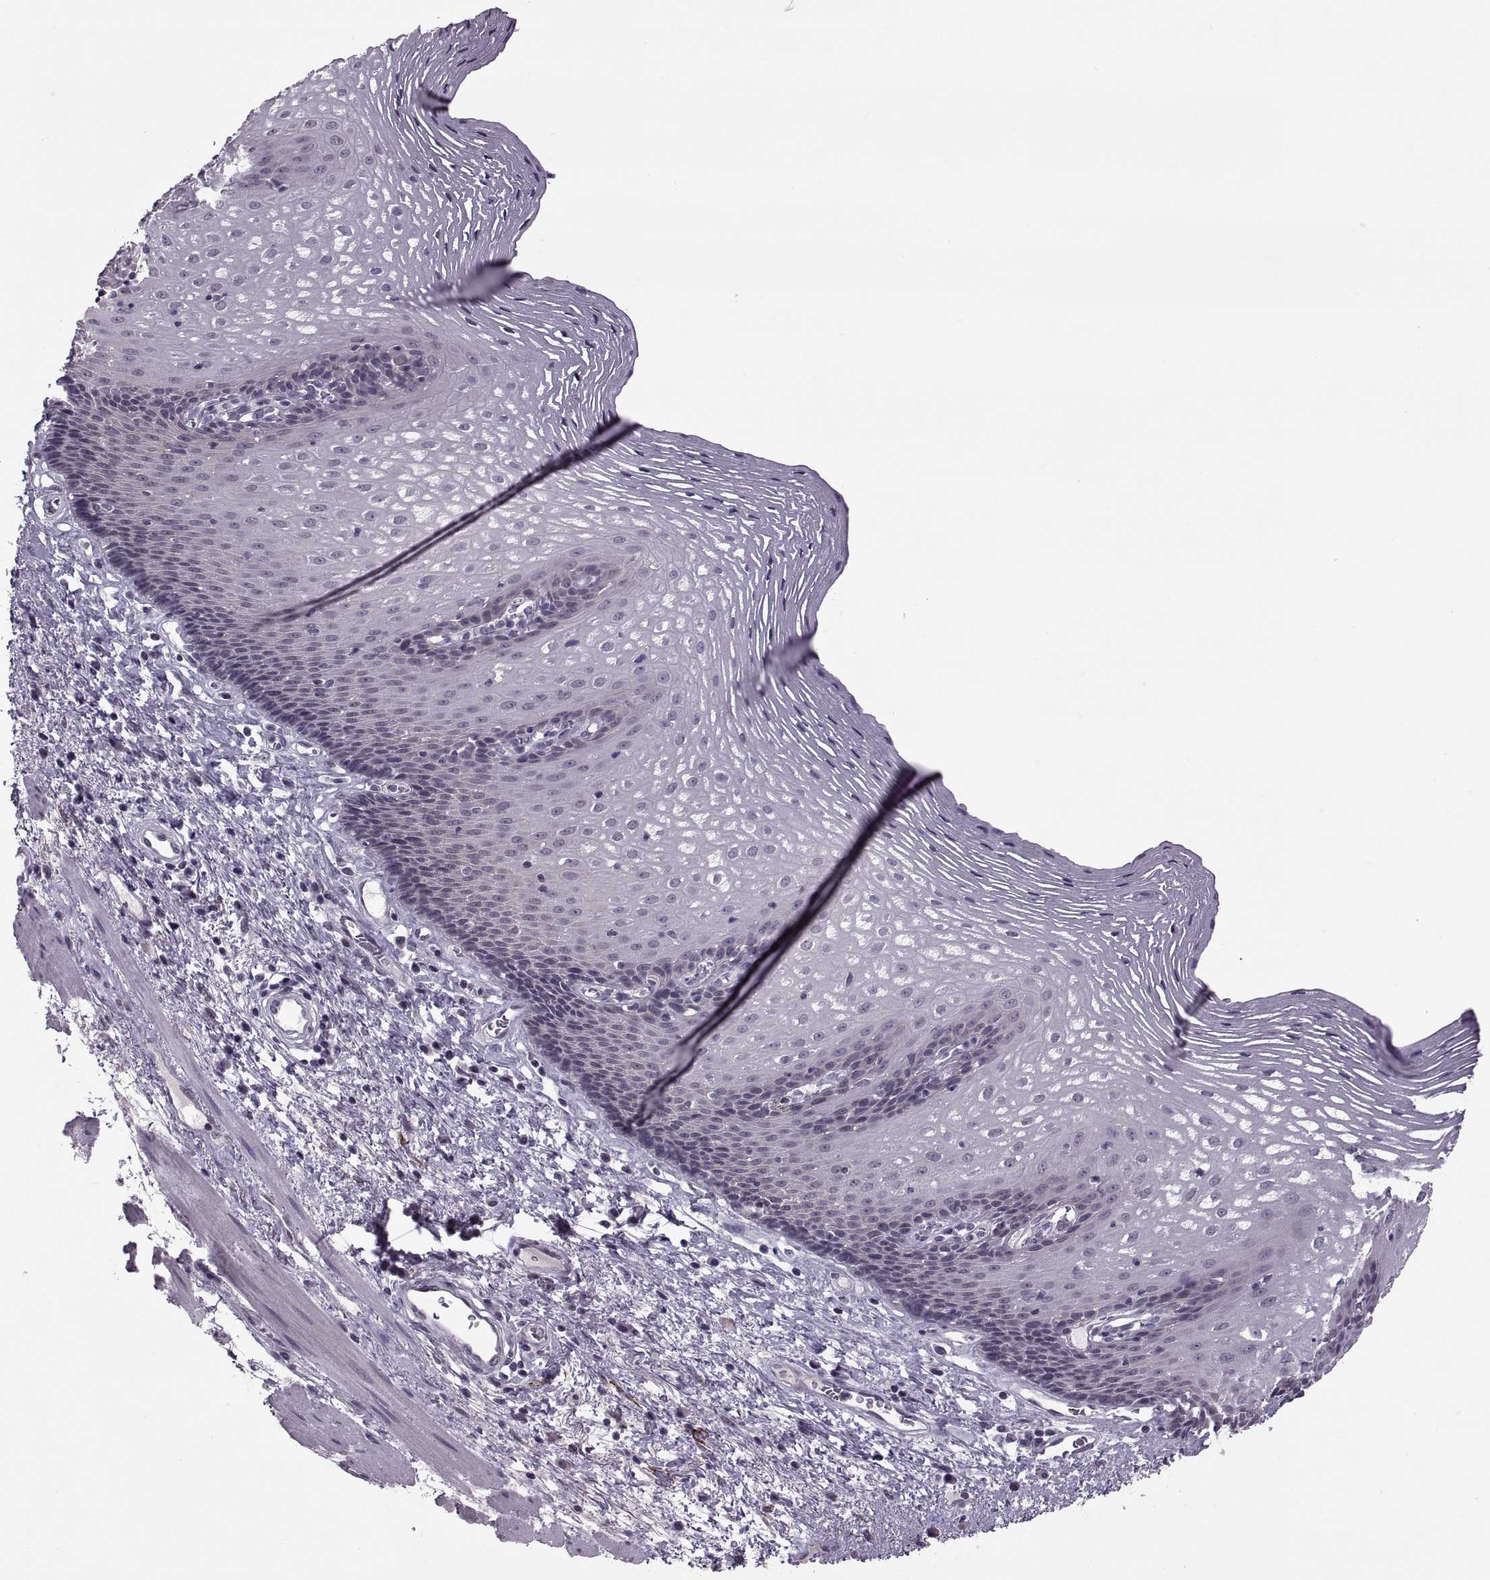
{"staining": {"intensity": "negative", "quantity": "none", "location": "none"}, "tissue": "esophagus", "cell_type": "Squamous epithelial cells", "image_type": "normal", "snomed": [{"axis": "morphology", "description": "Normal tissue, NOS"}, {"axis": "topography", "description": "Esophagus"}], "caption": "Squamous epithelial cells show no significant expression in benign esophagus.", "gene": "OTP", "patient": {"sex": "male", "age": 76}}